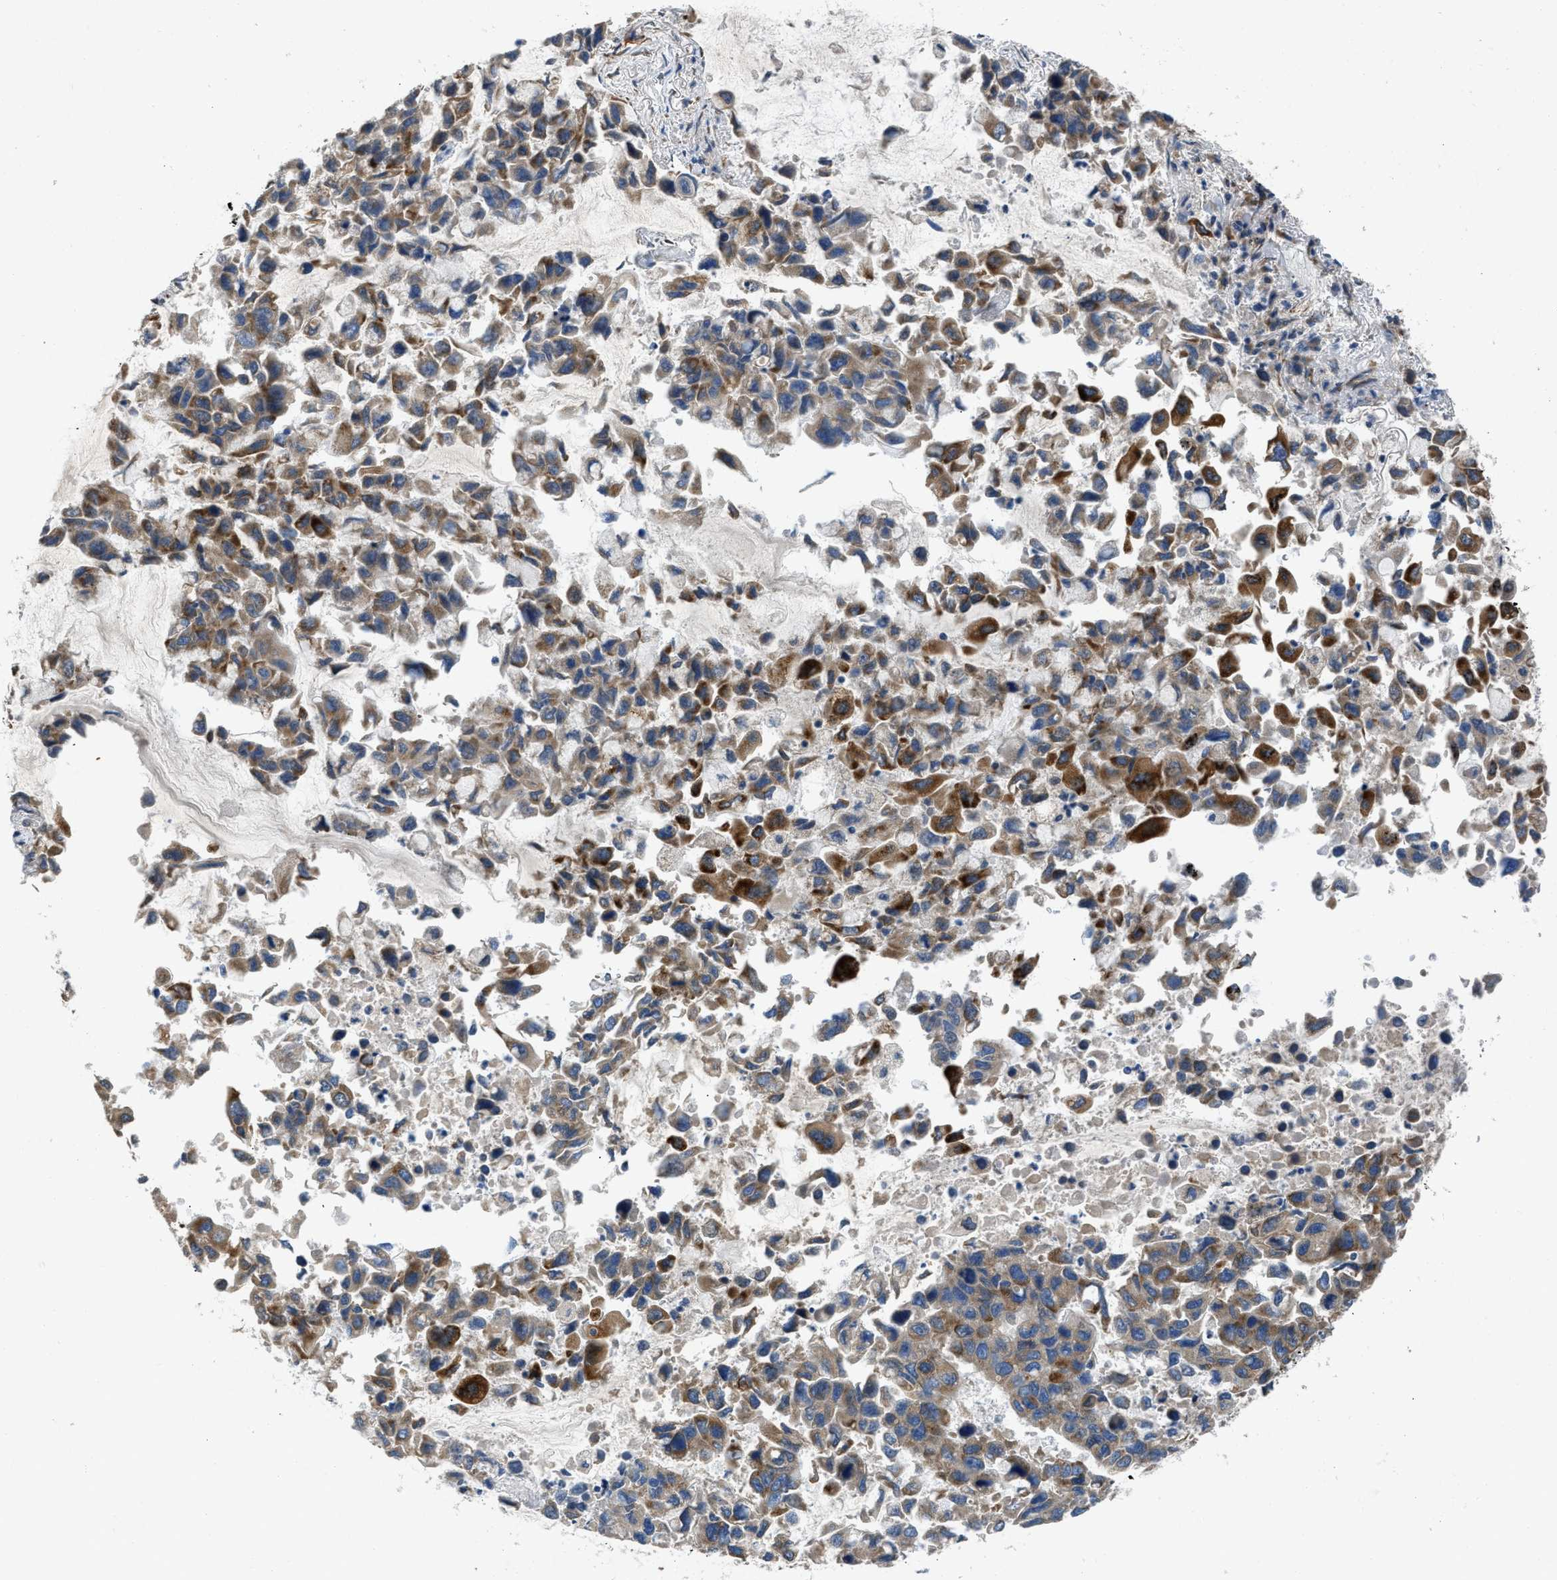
{"staining": {"intensity": "moderate", "quantity": ">75%", "location": "cytoplasmic/membranous"}, "tissue": "lung cancer", "cell_type": "Tumor cells", "image_type": "cancer", "snomed": [{"axis": "morphology", "description": "Adenocarcinoma, NOS"}, {"axis": "topography", "description": "Lung"}], "caption": "A high-resolution micrograph shows IHC staining of lung cancer, which displays moderate cytoplasmic/membranous expression in about >75% of tumor cells.", "gene": "GGCX", "patient": {"sex": "male", "age": 64}}